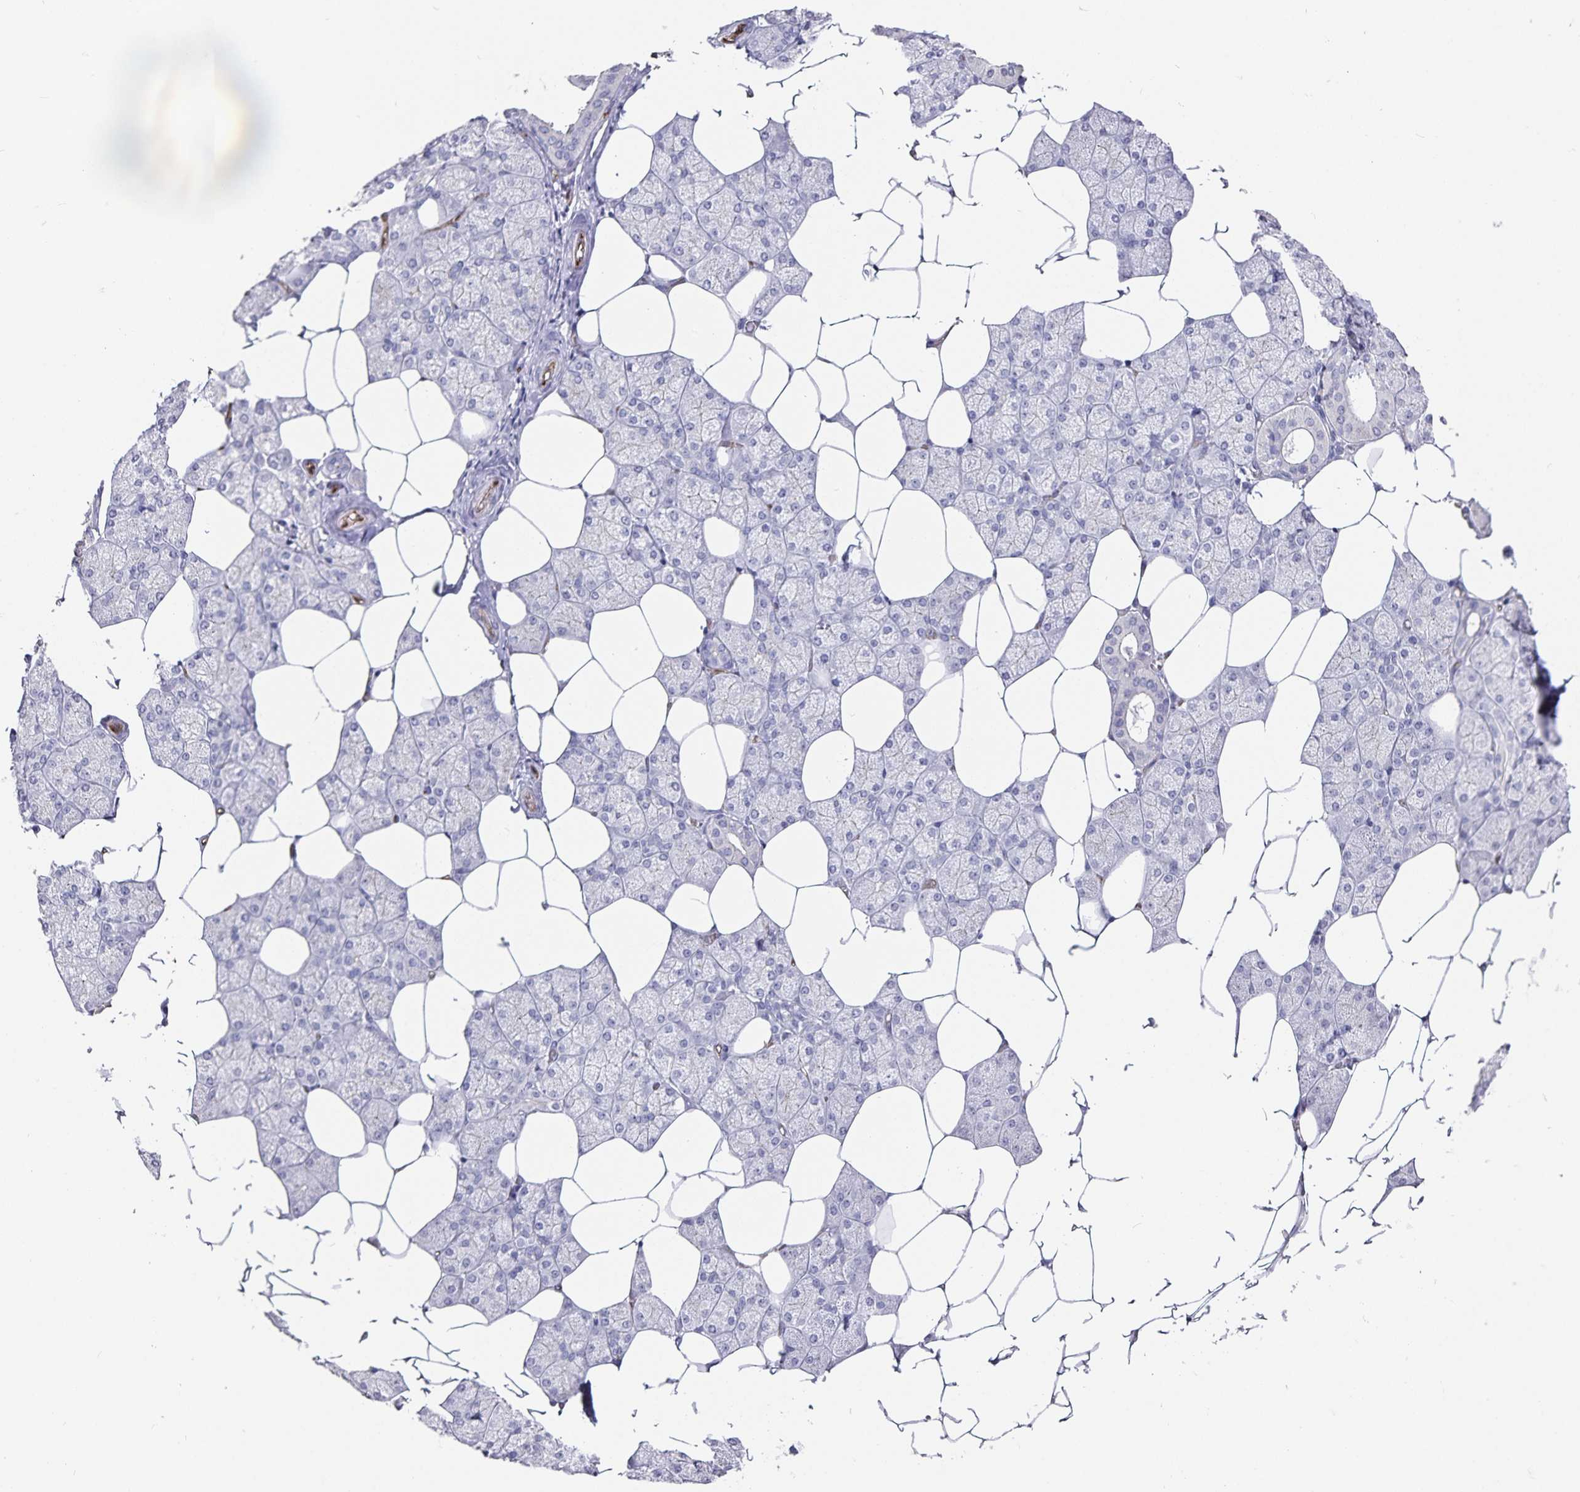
{"staining": {"intensity": "negative", "quantity": "none", "location": "none"}, "tissue": "salivary gland", "cell_type": "Glandular cells", "image_type": "normal", "snomed": [{"axis": "morphology", "description": "Normal tissue, NOS"}, {"axis": "topography", "description": "Salivary gland"}], "caption": "IHC micrograph of unremarkable salivary gland: human salivary gland stained with DAB displays no significant protein expression in glandular cells. (IHC, brightfield microscopy, high magnification).", "gene": "PODXL", "patient": {"sex": "female", "age": 43}}